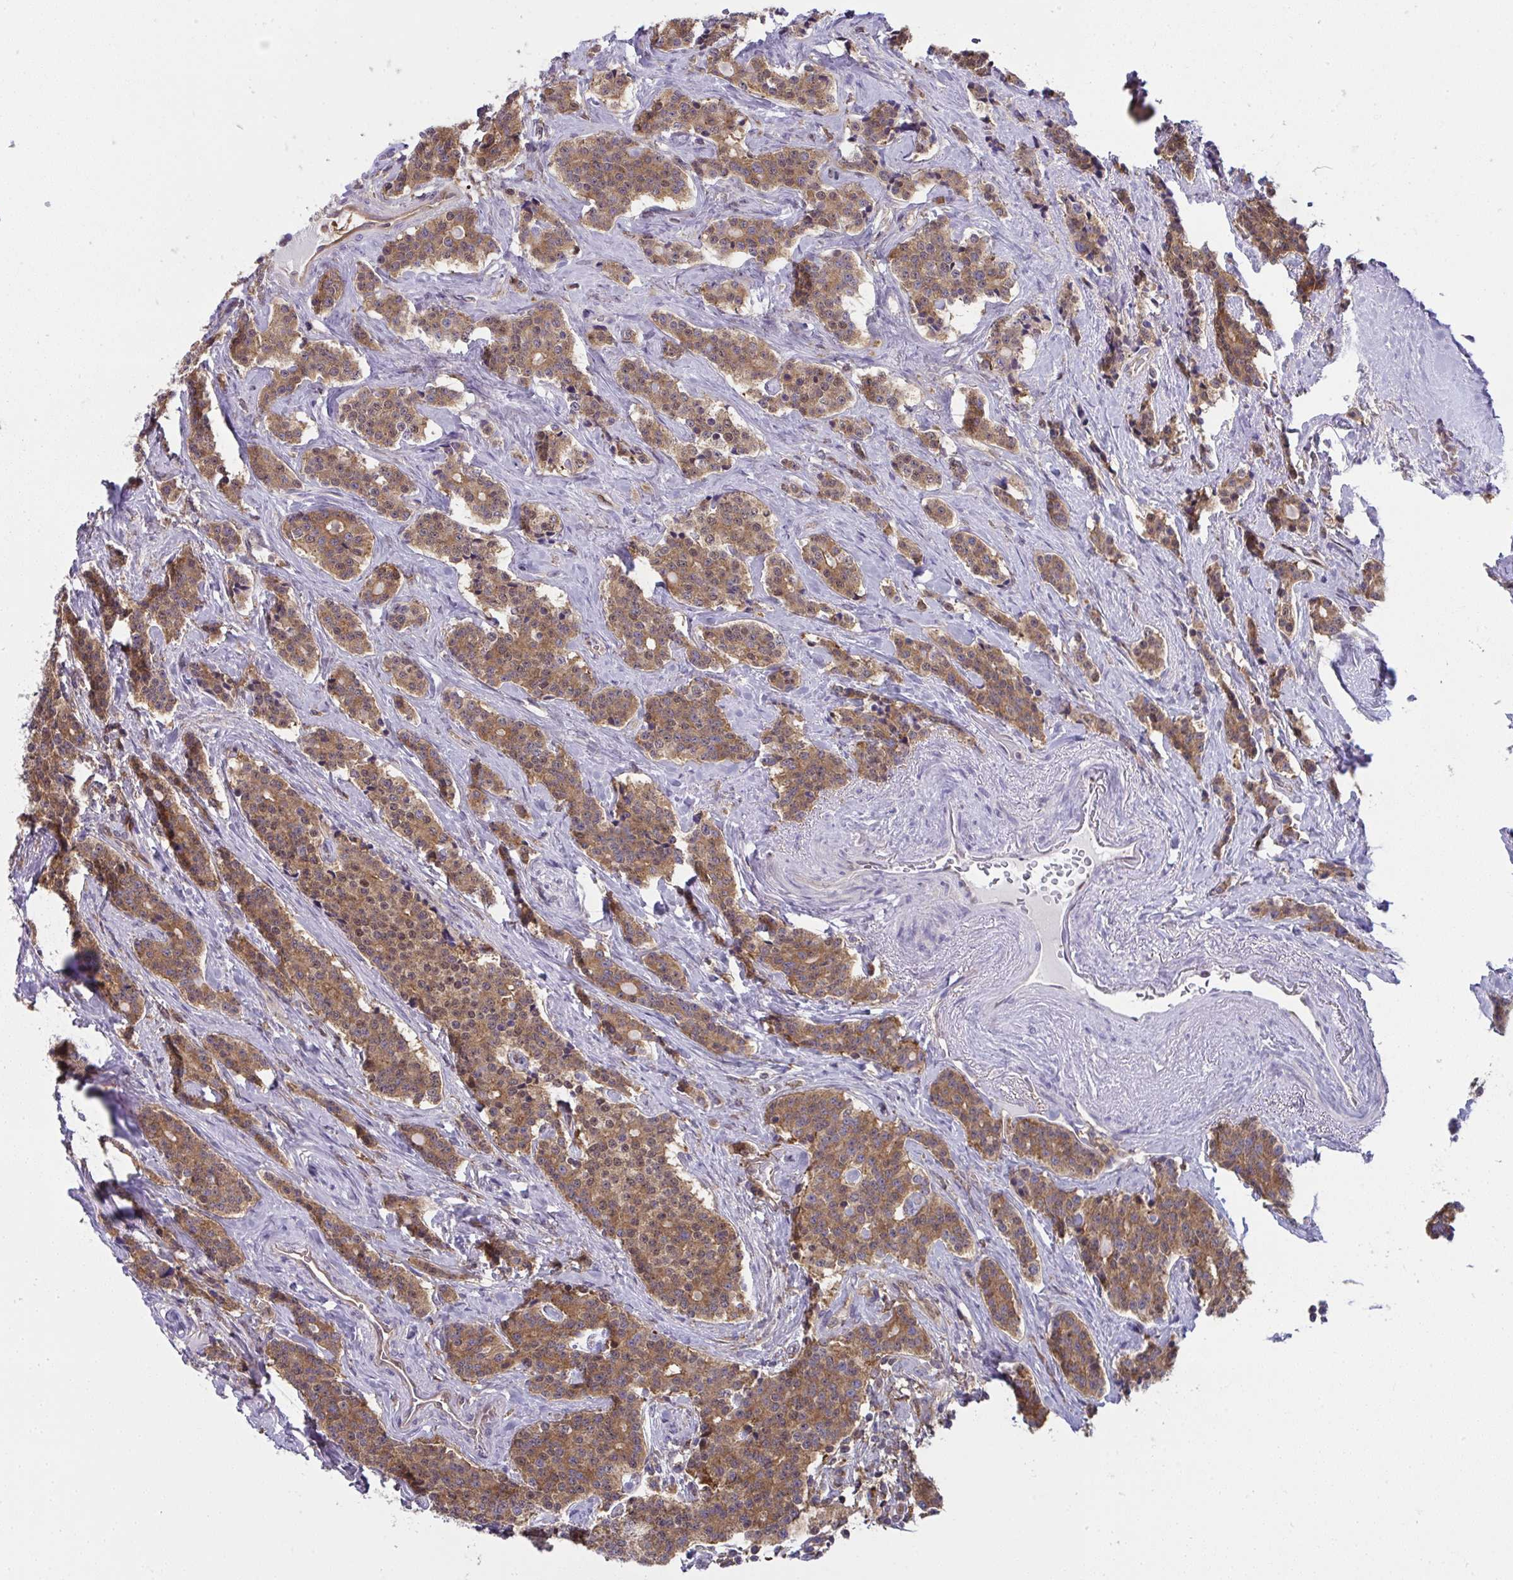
{"staining": {"intensity": "moderate", "quantity": ">75%", "location": "cytoplasmic/membranous,nuclear"}, "tissue": "carcinoid", "cell_type": "Tumor cells", "image_type": "cancer", "snomed": [{"axis": "morphology", "description": "Carcinoid, malignant, NOS"}, {"axis": "topography", "description": "Small intestine"}], "caption": "Tumor cells reveal medium levels of moderate cytoplasmic/membranous and nuclear expression in approximately >75% of cells in malignant carcinoid.", "gene": "ALDH16A1", "patient": {"sex": "female", "age": 73}}